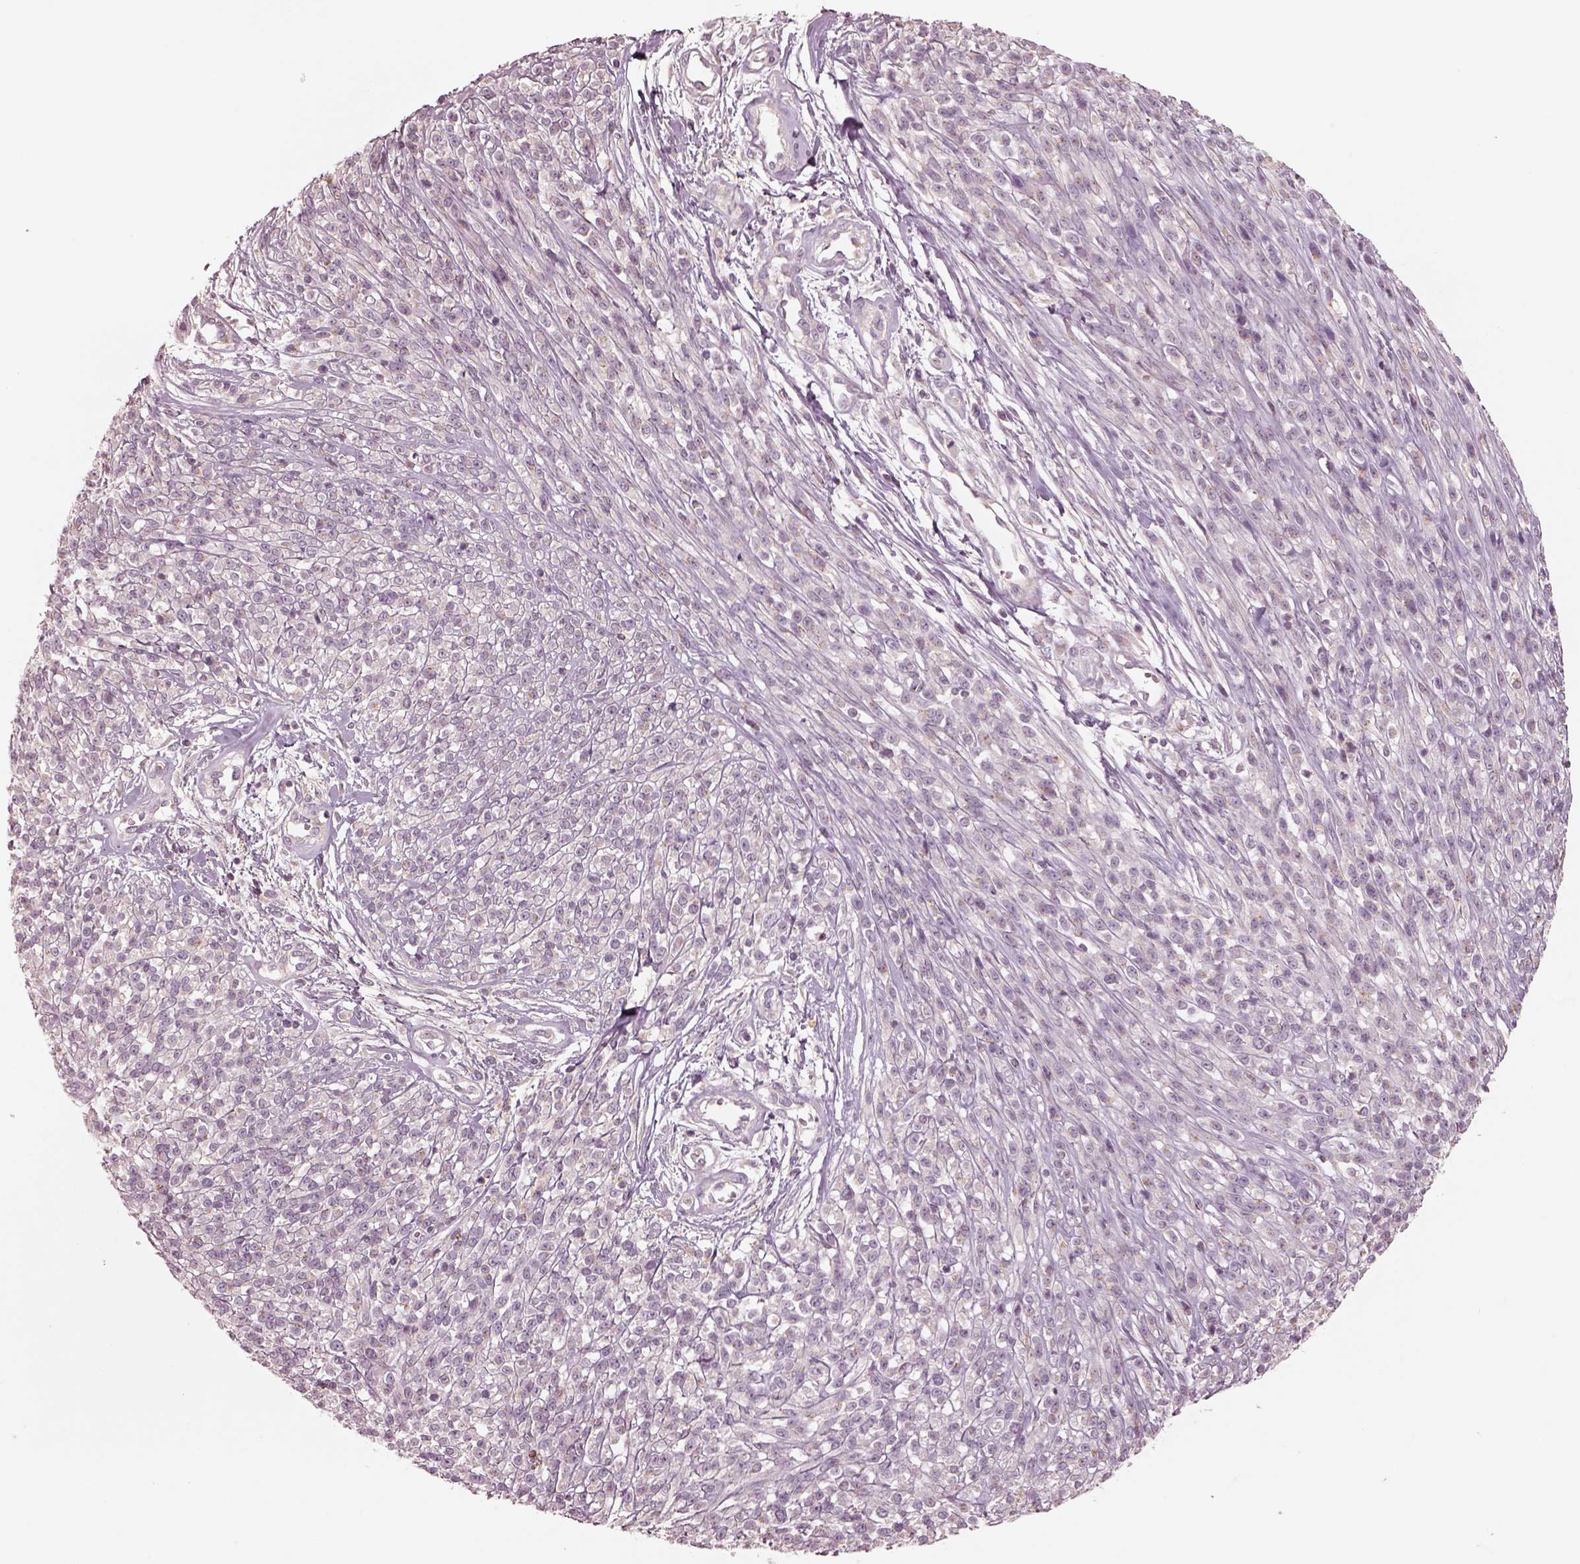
{"staining": {"intensity": "negative", "quantity": "none", "location": "none"}, "tissue": "melanoma", "cell_type": "Tumor cells", "image_type": "cancer", "snomed": [{"axis": "morphology", "description": "Malignant melanoma, NOS"}, {"axis": "topography", "description": "Skin"}, {"axis": "topography", "description": "Skin of trunk"}], "caption": "A photomicrograph of malignant melanoma stained for a protein demonstrates no brown staining in tumor cells.", "gene": "SDCBP2", "patient": {"sex": "male", "age": 74}}